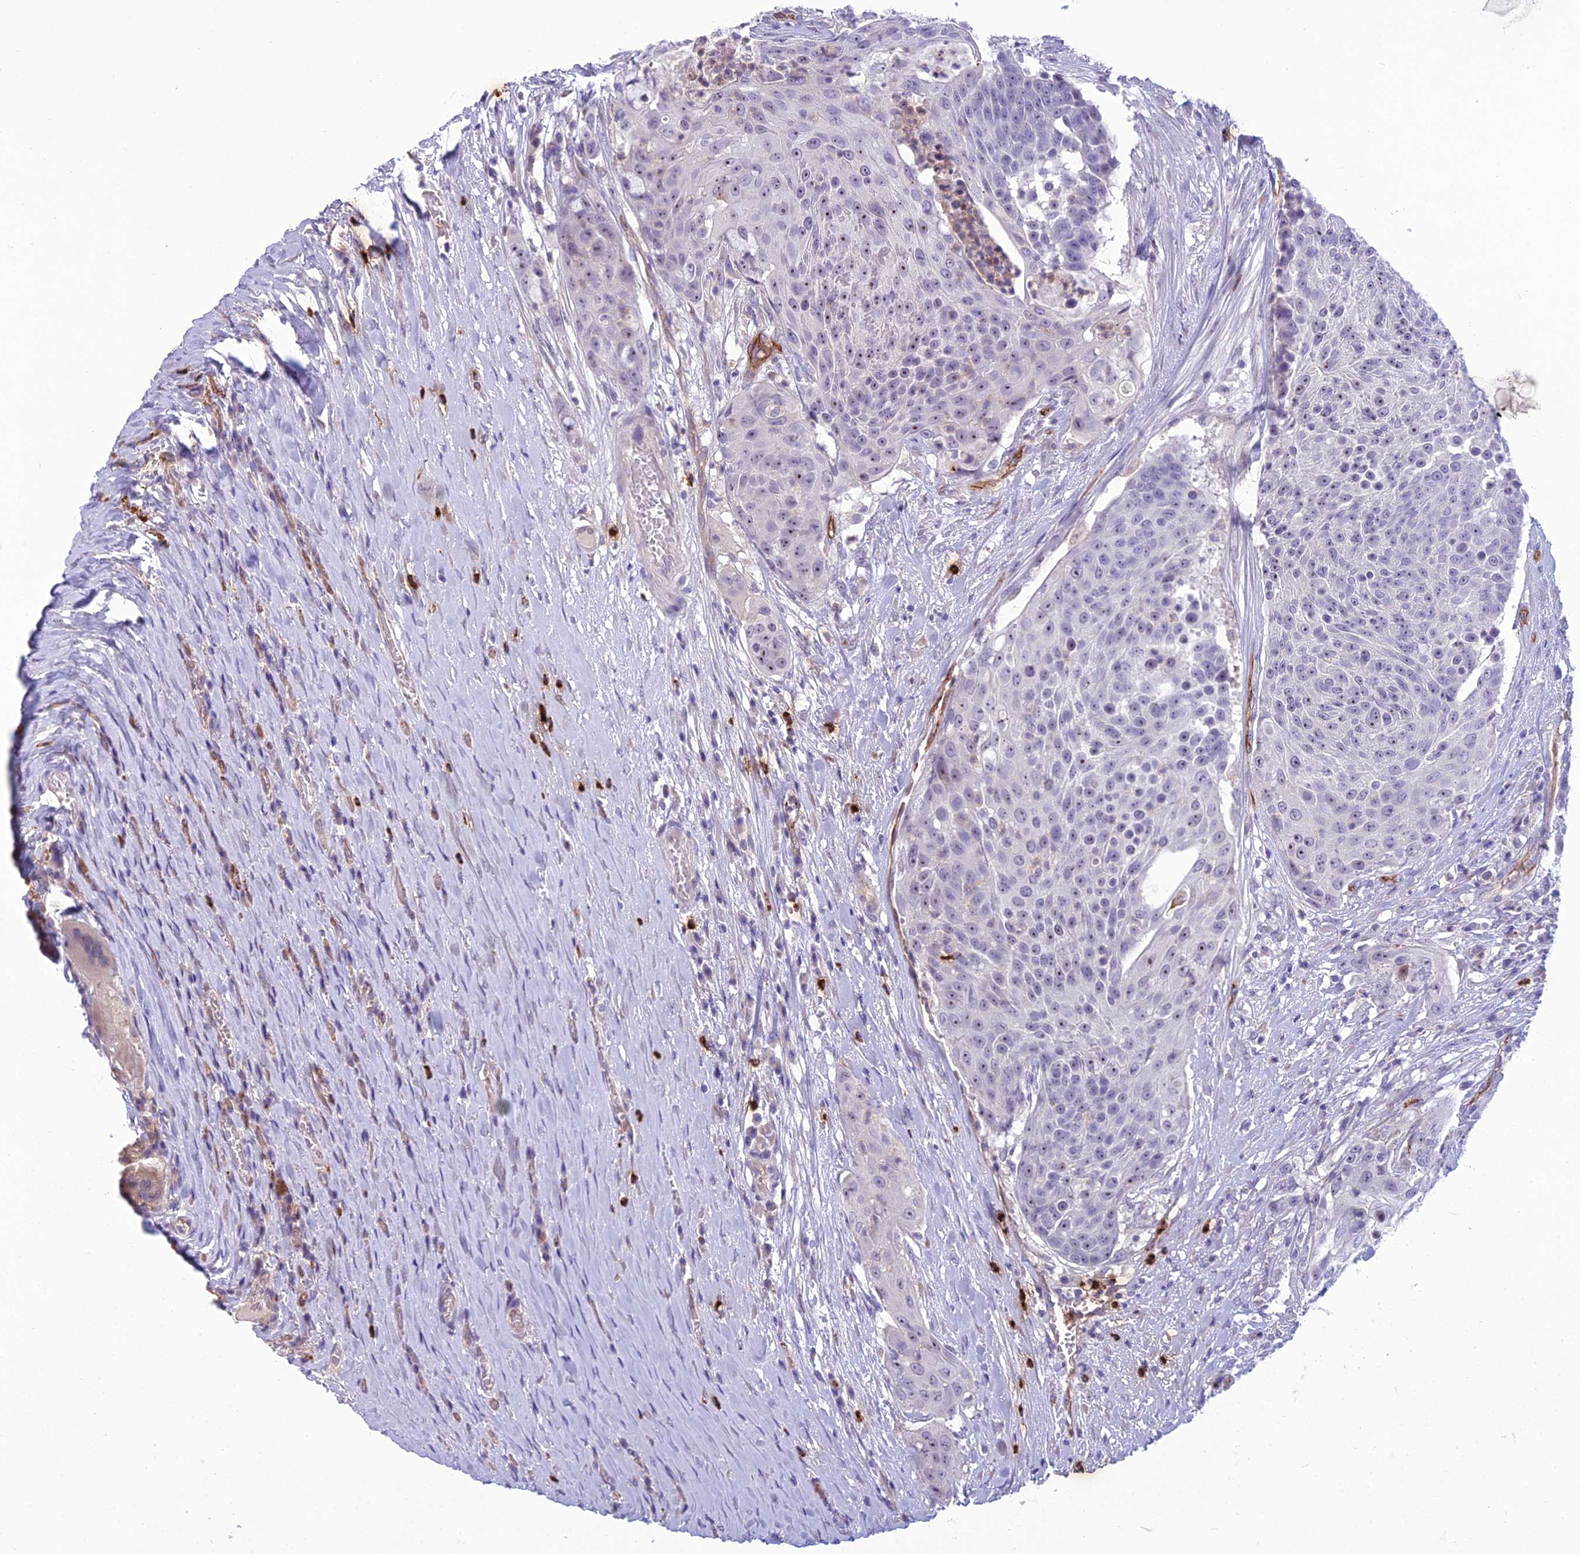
{"staining": {"intensity": "negative", "quantity": "none", "location": "none"}, "tissue": "urothelial cancer", "cell_type": "Tumor cells", "image_type": "cancer", "snomed": [{"axis": "morphology", "description": "Urothelial carcinoma, High grade"}, {"axis": "topography", "description": "Urinary bladder"}], "caption": "IHC micrograph of human urothelial cancer stained for a protein (brown), which demonstrates no positivity in tumor cells.", "gene": "BBS7", "patient": {"sex": "female", "age": 63}}